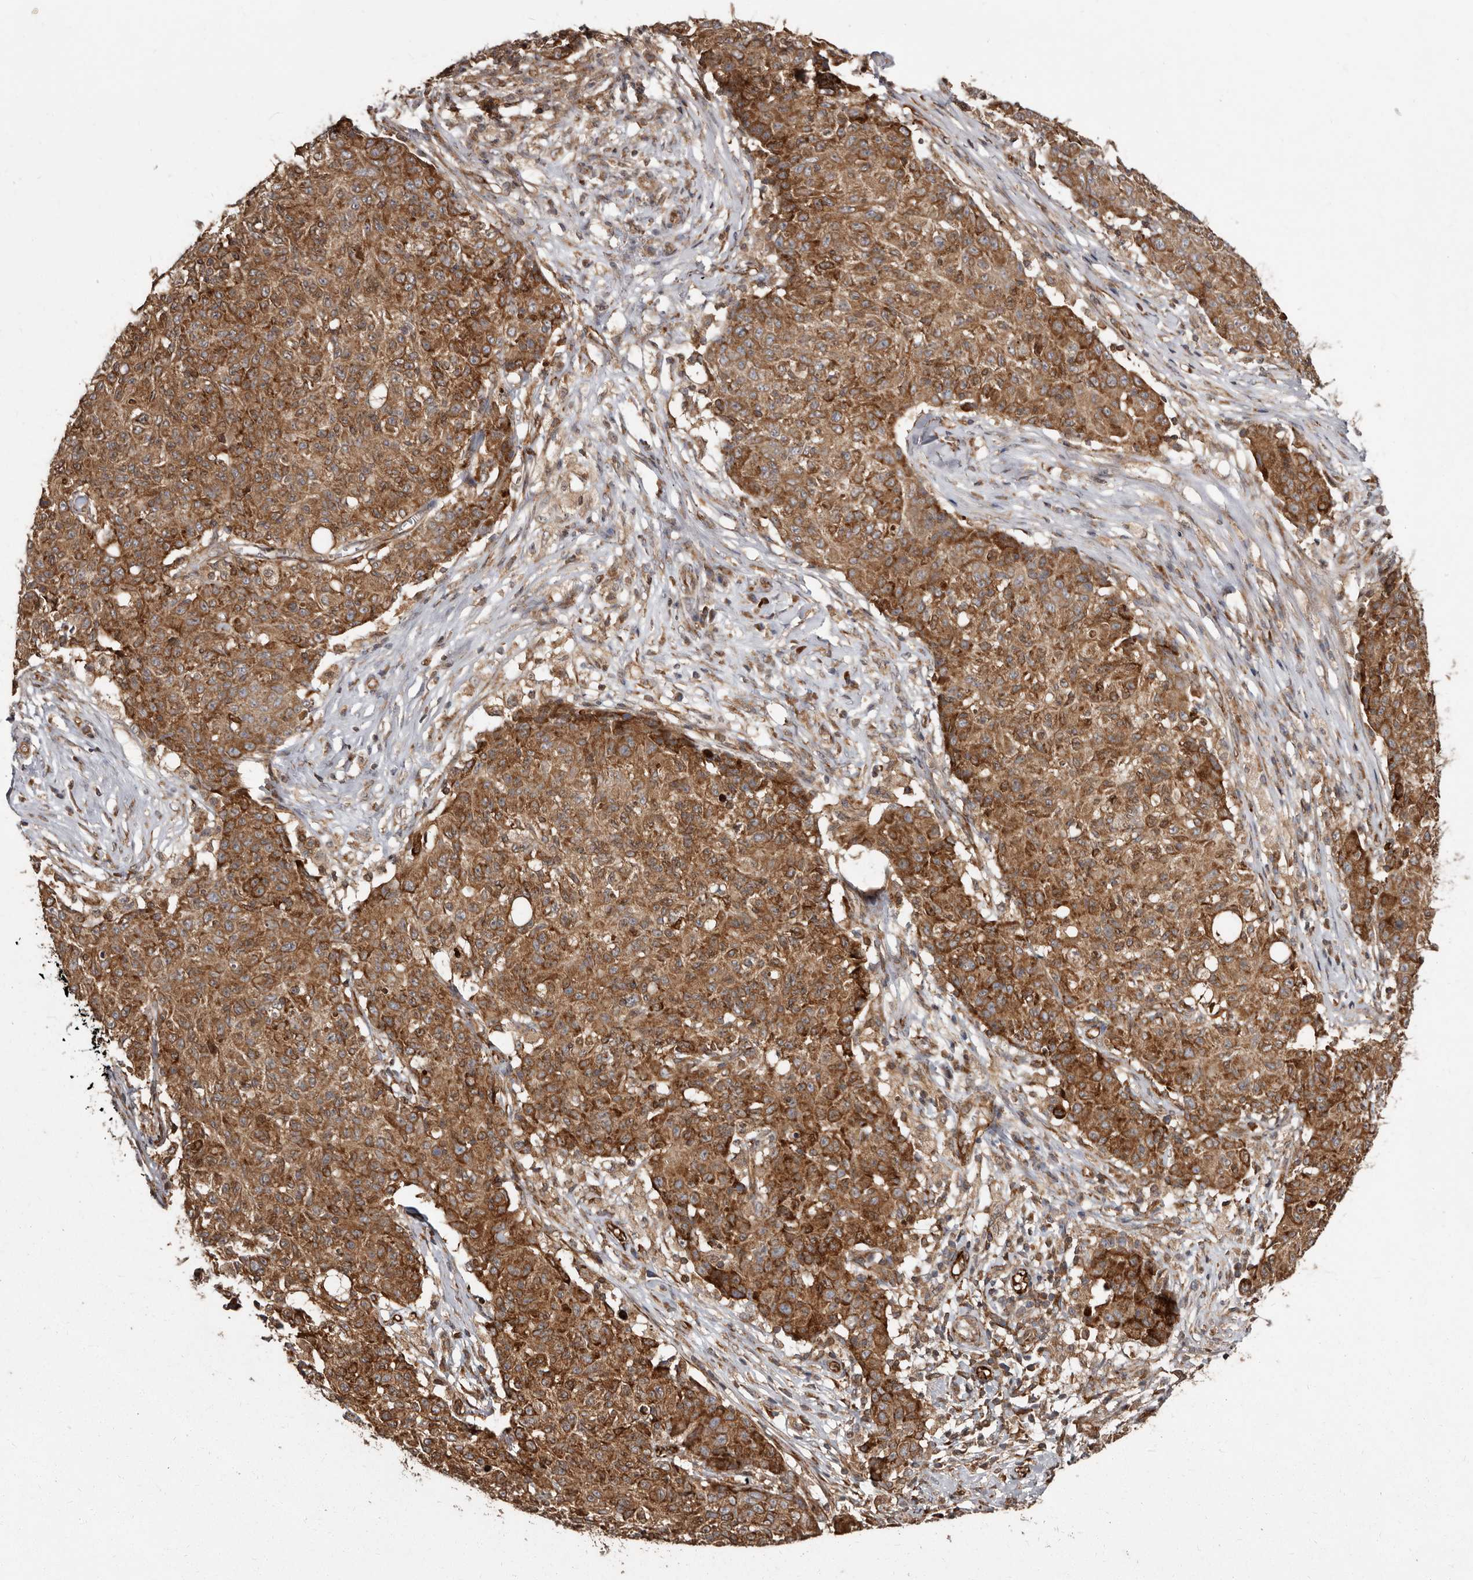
{"staining": {"intensity": "moderate", "quantity": ">75%", "location": "cytoplasmic/membranous"}, "tissue": "ovarian cancer", "cell_type": "Tumor cells", "image_type": "cancer", "snomed": [{"axis": "morphology", "description": "Carcinoma, endometroid"}, {"axis": "topography", "description": "Ovary"}], "caption": "DAB immunohistochemical staining of human endometroid carcinoma (ovarian) shows moderate cytoplasmic/membranous protein expression in approximately >75% of tumor cells.", "gene": "FLAD1", "patient": {"sex": "female", "age": 42}}